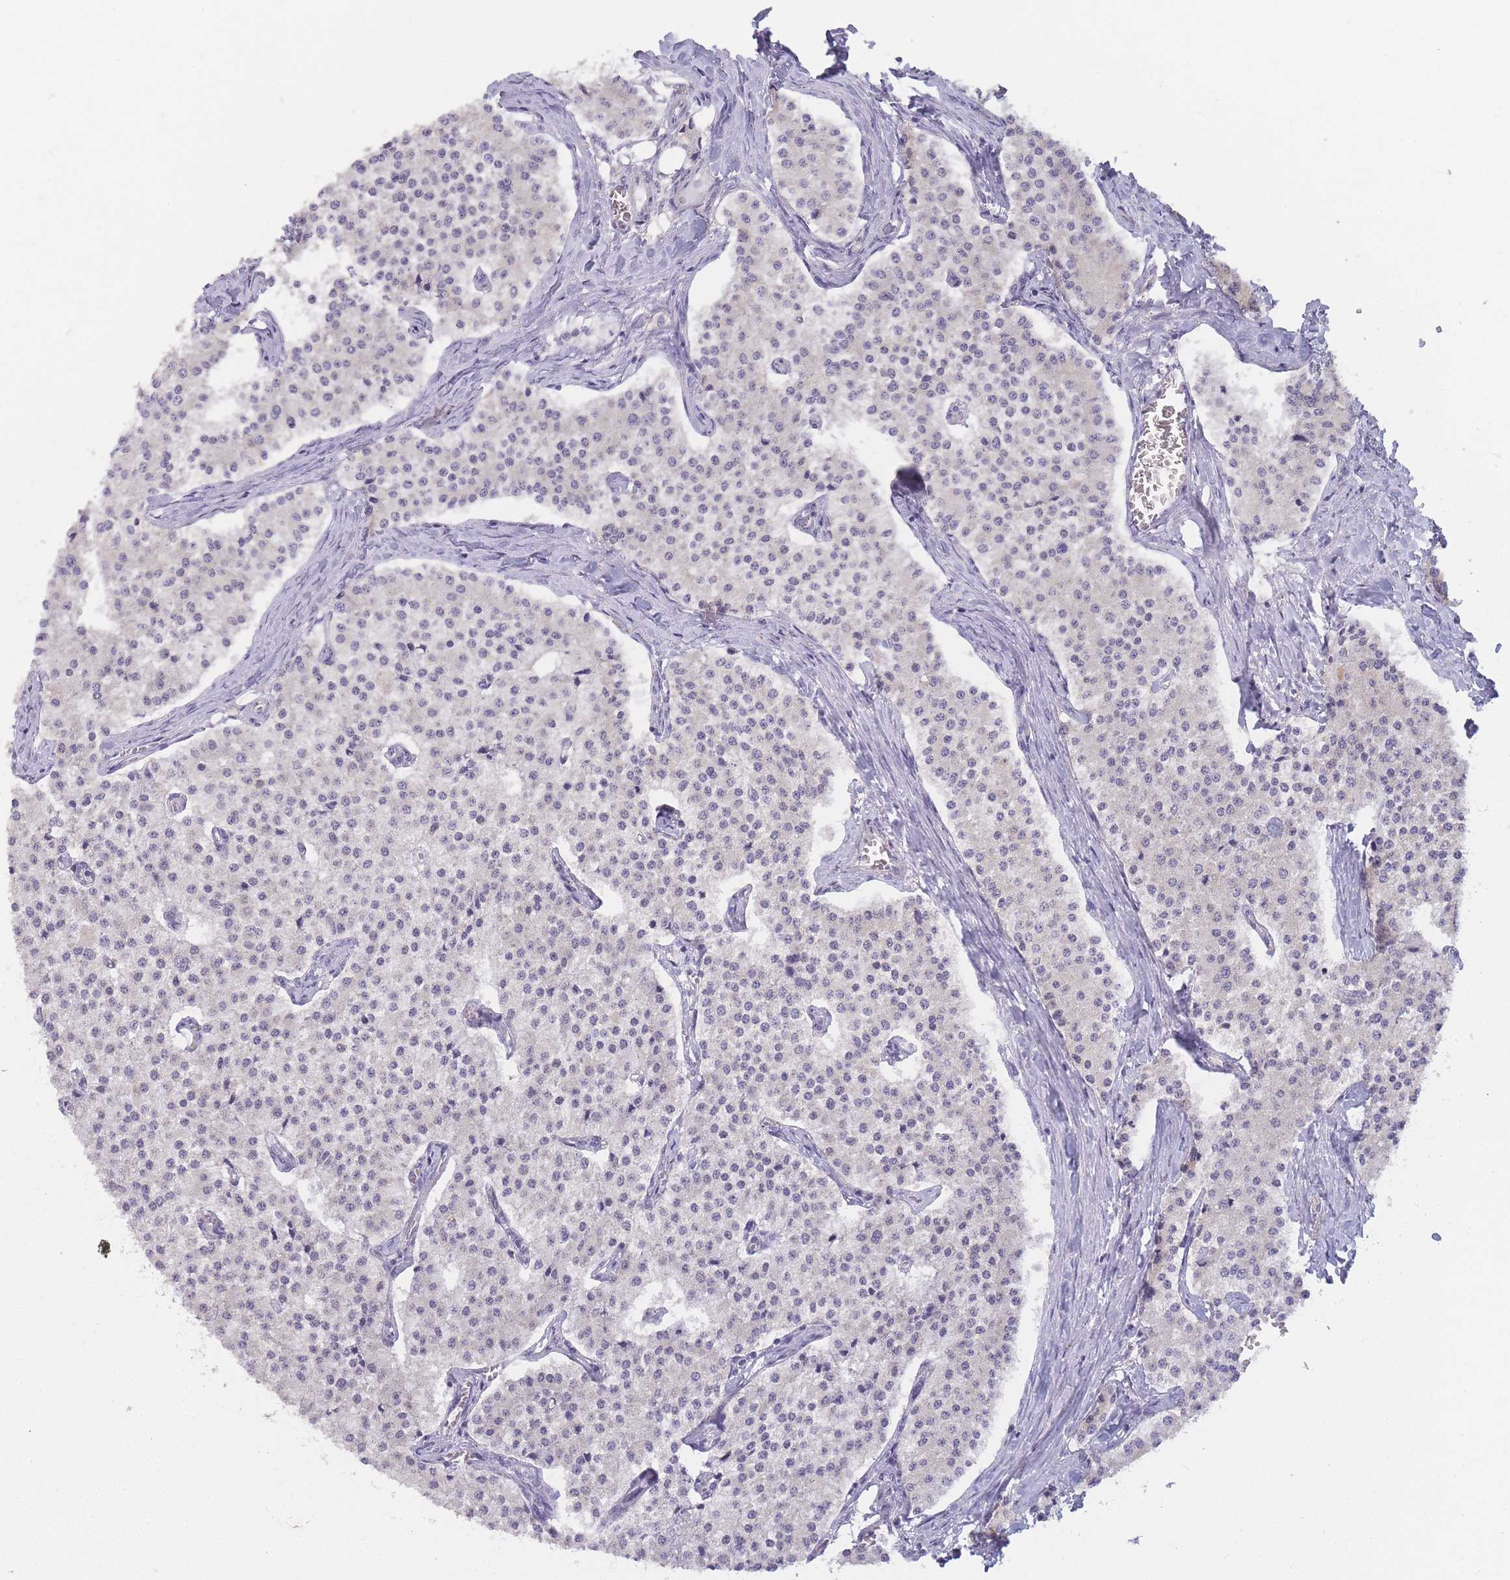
{"staining": {"intensity": "negative", "quantity": "none", "location": "none"}, "tissue": "carcinoid", "cell_type": "Tumor cells", "image_type": "cancer", "snomed": [{"axis": "morphology", "description": "Carcinoid, malignant, NOS"}, {"axis": "topography", "description": "Colon"}], "caption": "Histopathology image shows no significant protein staining in tumor cells of carcinoid.", "gene": "MRI1", "patient": {"sex": "female", "age": 52}}